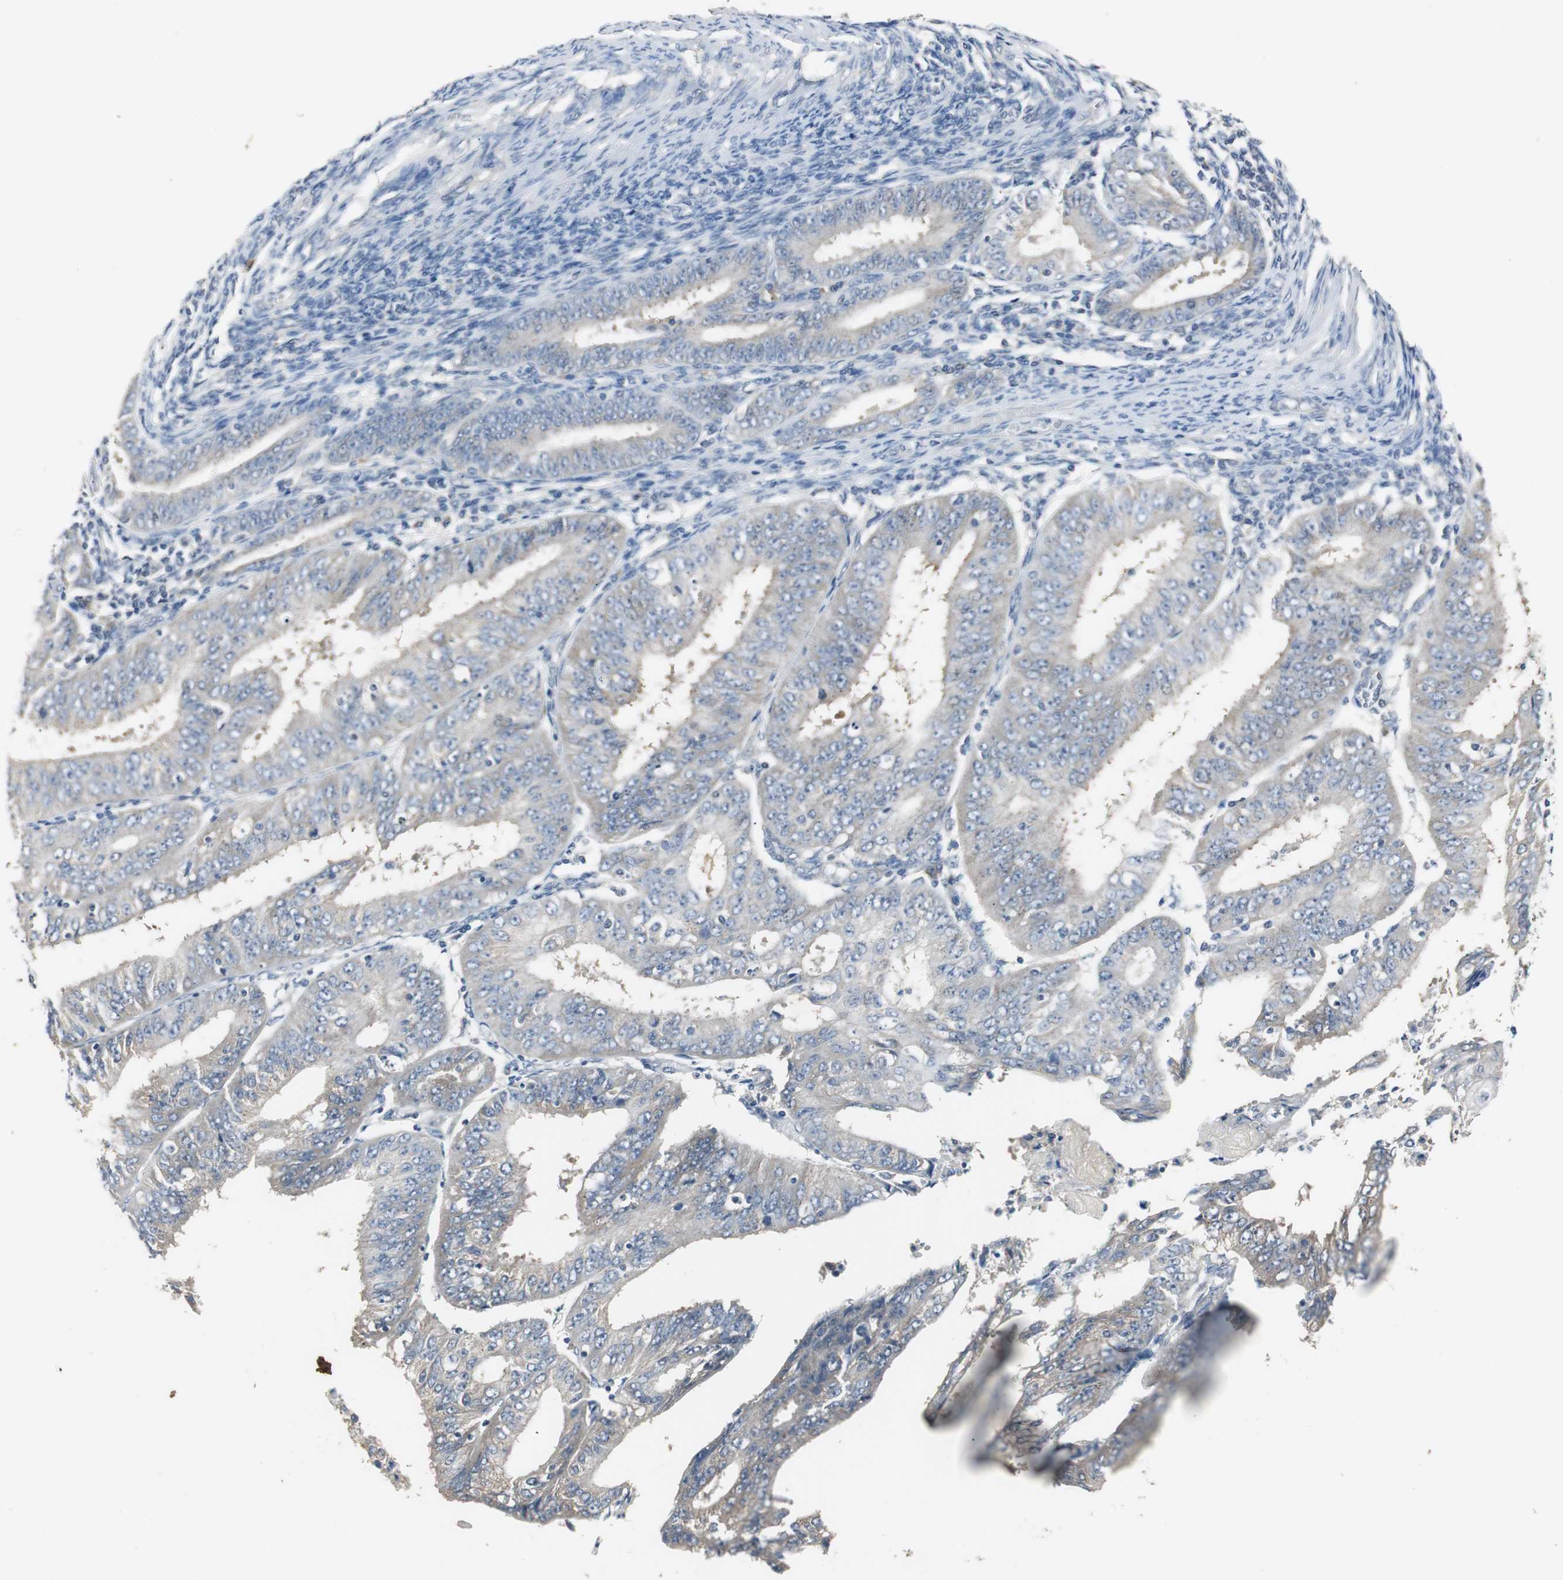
{"staining": {"intensity": "weak", "quantity": "<25%", "location": "cytoplasmic/membranous"}, "tissue": "endometrial cancer", "cell_type": "Tumor cells", "image_type": "cancer", "snomed": [{"axis": "morphology", "description": "Adenocarcinoma, NOS"}, {"axis": "topography", "description": "Endometrium"}], "caption": "This is an IHC histopathology image of human endometrial adenocarcinoma. There is no staining in tumor cells.", "gene": "PTPRN2", "patient": {"sex": "female", "age": 42}}